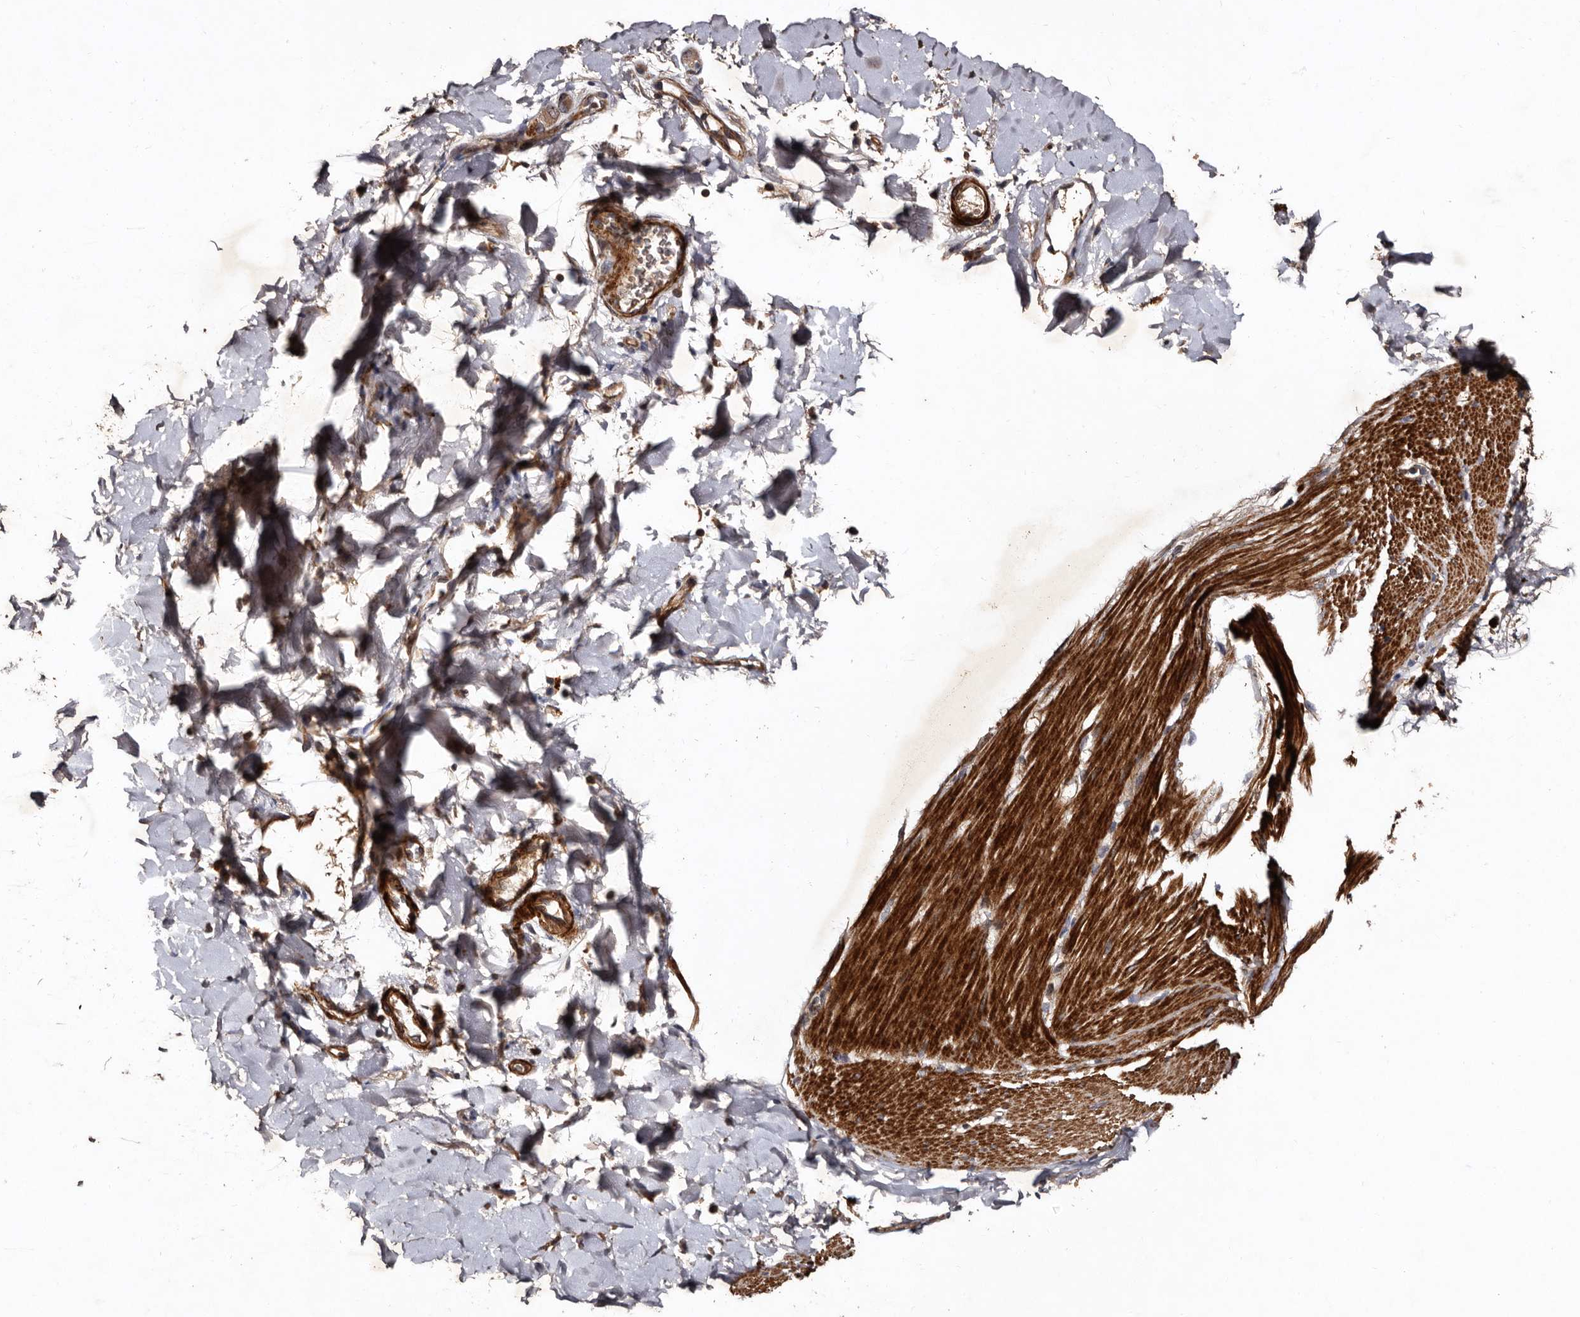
{"staining": {"intensity": "strong", "quantity": ">75%", "location": "cytoplasmic/membranous"}, "tissue": "smooth muscle", "cell_type": "Smooth muscle cells", "image_type": "normal", "snomed": [{"axis": "morphology", "description": "Normal tissue, NOS"}, {"axis": "topography", "description": "Smooth muscle"}, {"axis": "topography", "description": "Small intestine"}], "caption": "Human smooth muscle stained for a protein (brown) demonstrates strong cytoplasmic/membranous positive positivity in about >75% of smooth muscle cells.", "gene": "PRKD3", "patient": {"sex": "female", "age": 84}}